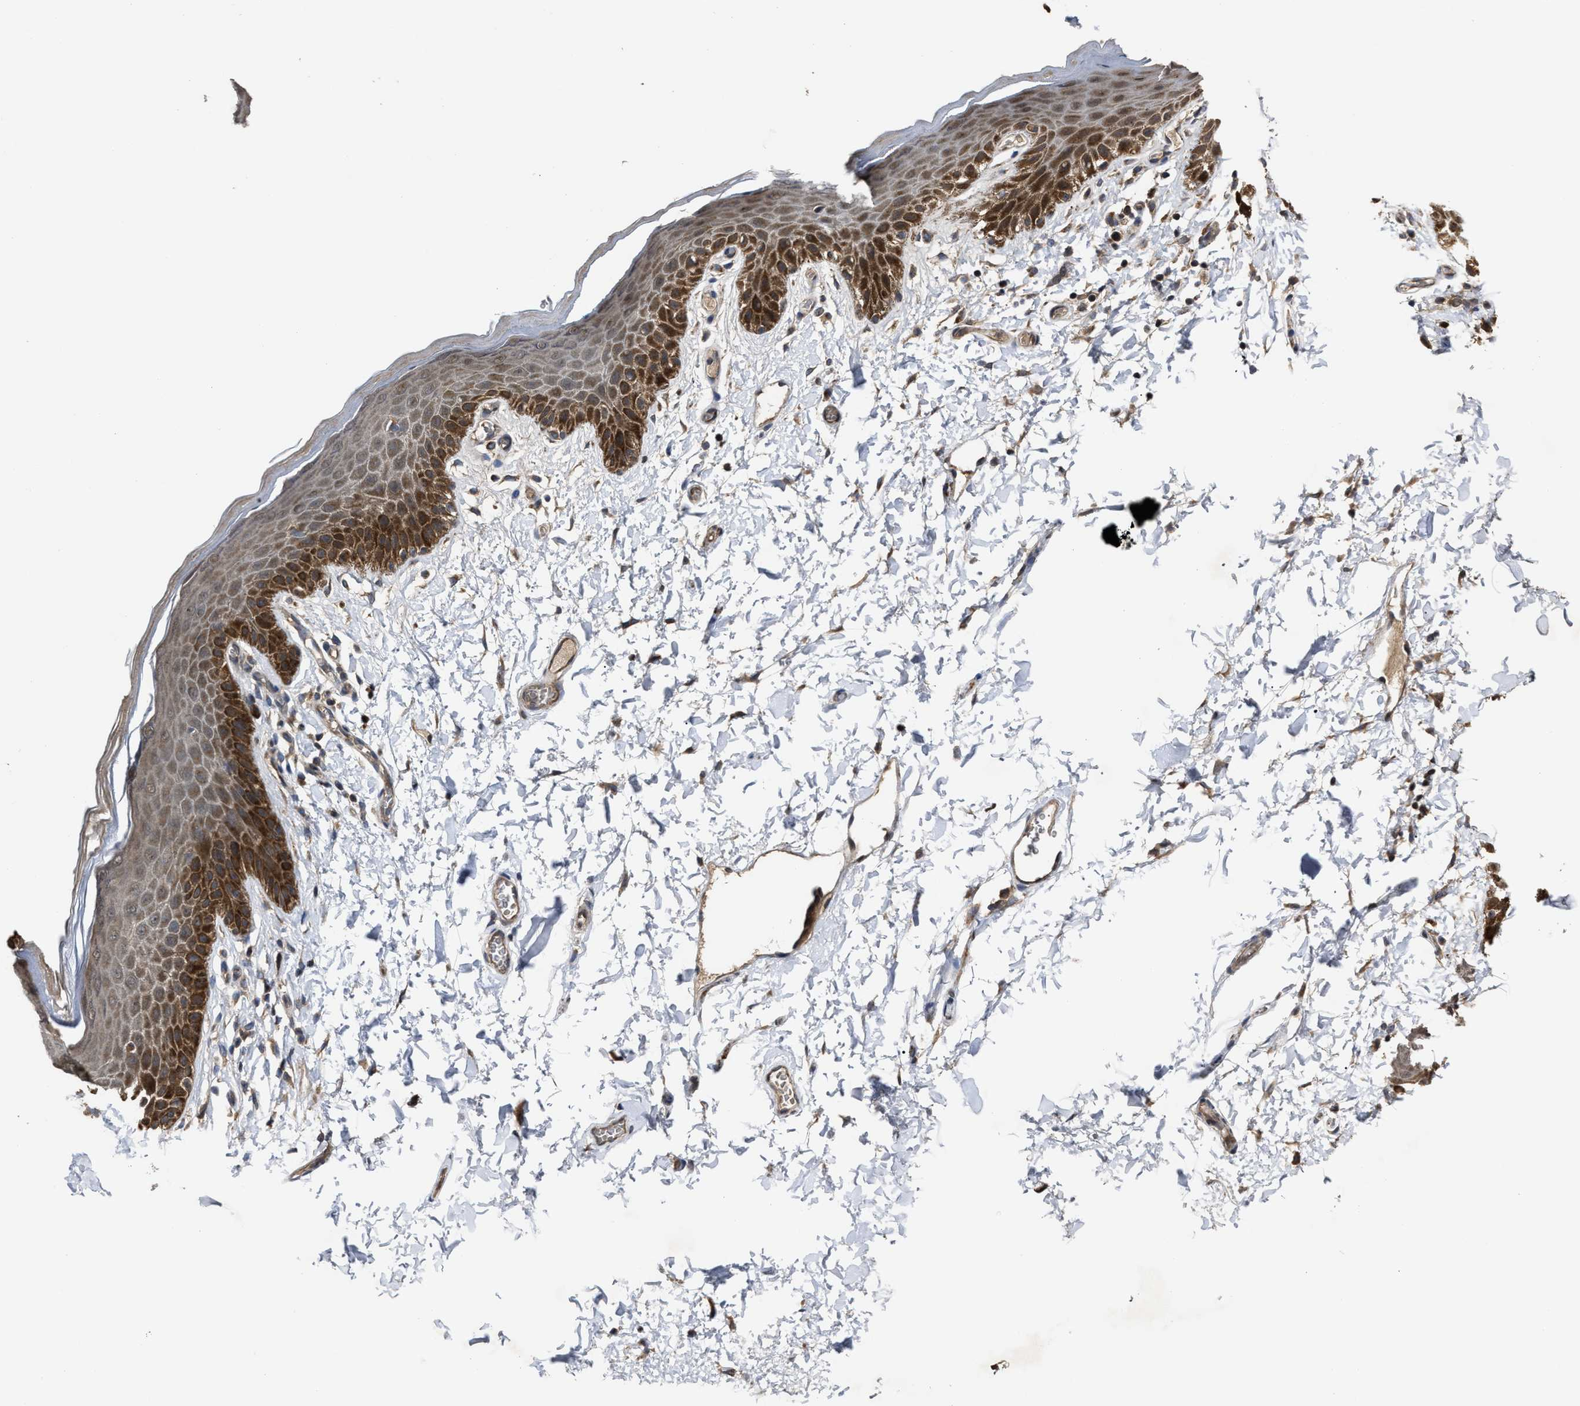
{"staining": {"intensity": "strong", "quantity": ">75%", "location": "cytoplasmic/membranous"}, "tissue": "skin", "cell_type": "Epidermal cells", "image_type": "normal", "snomed": [{"axis": "morphology", "description": "Normal tissue, NOS"}, {"axis": "topography", "description": "Anal"}], "caption": "Immunohistochemistry (IHC) (DAB) staining of benign skin shows strong cytoplasmic/membranous protein expression in about >75% of epidermal cells.", "gene": "PASK", "patient": {"sex": "male", "age": 44}}